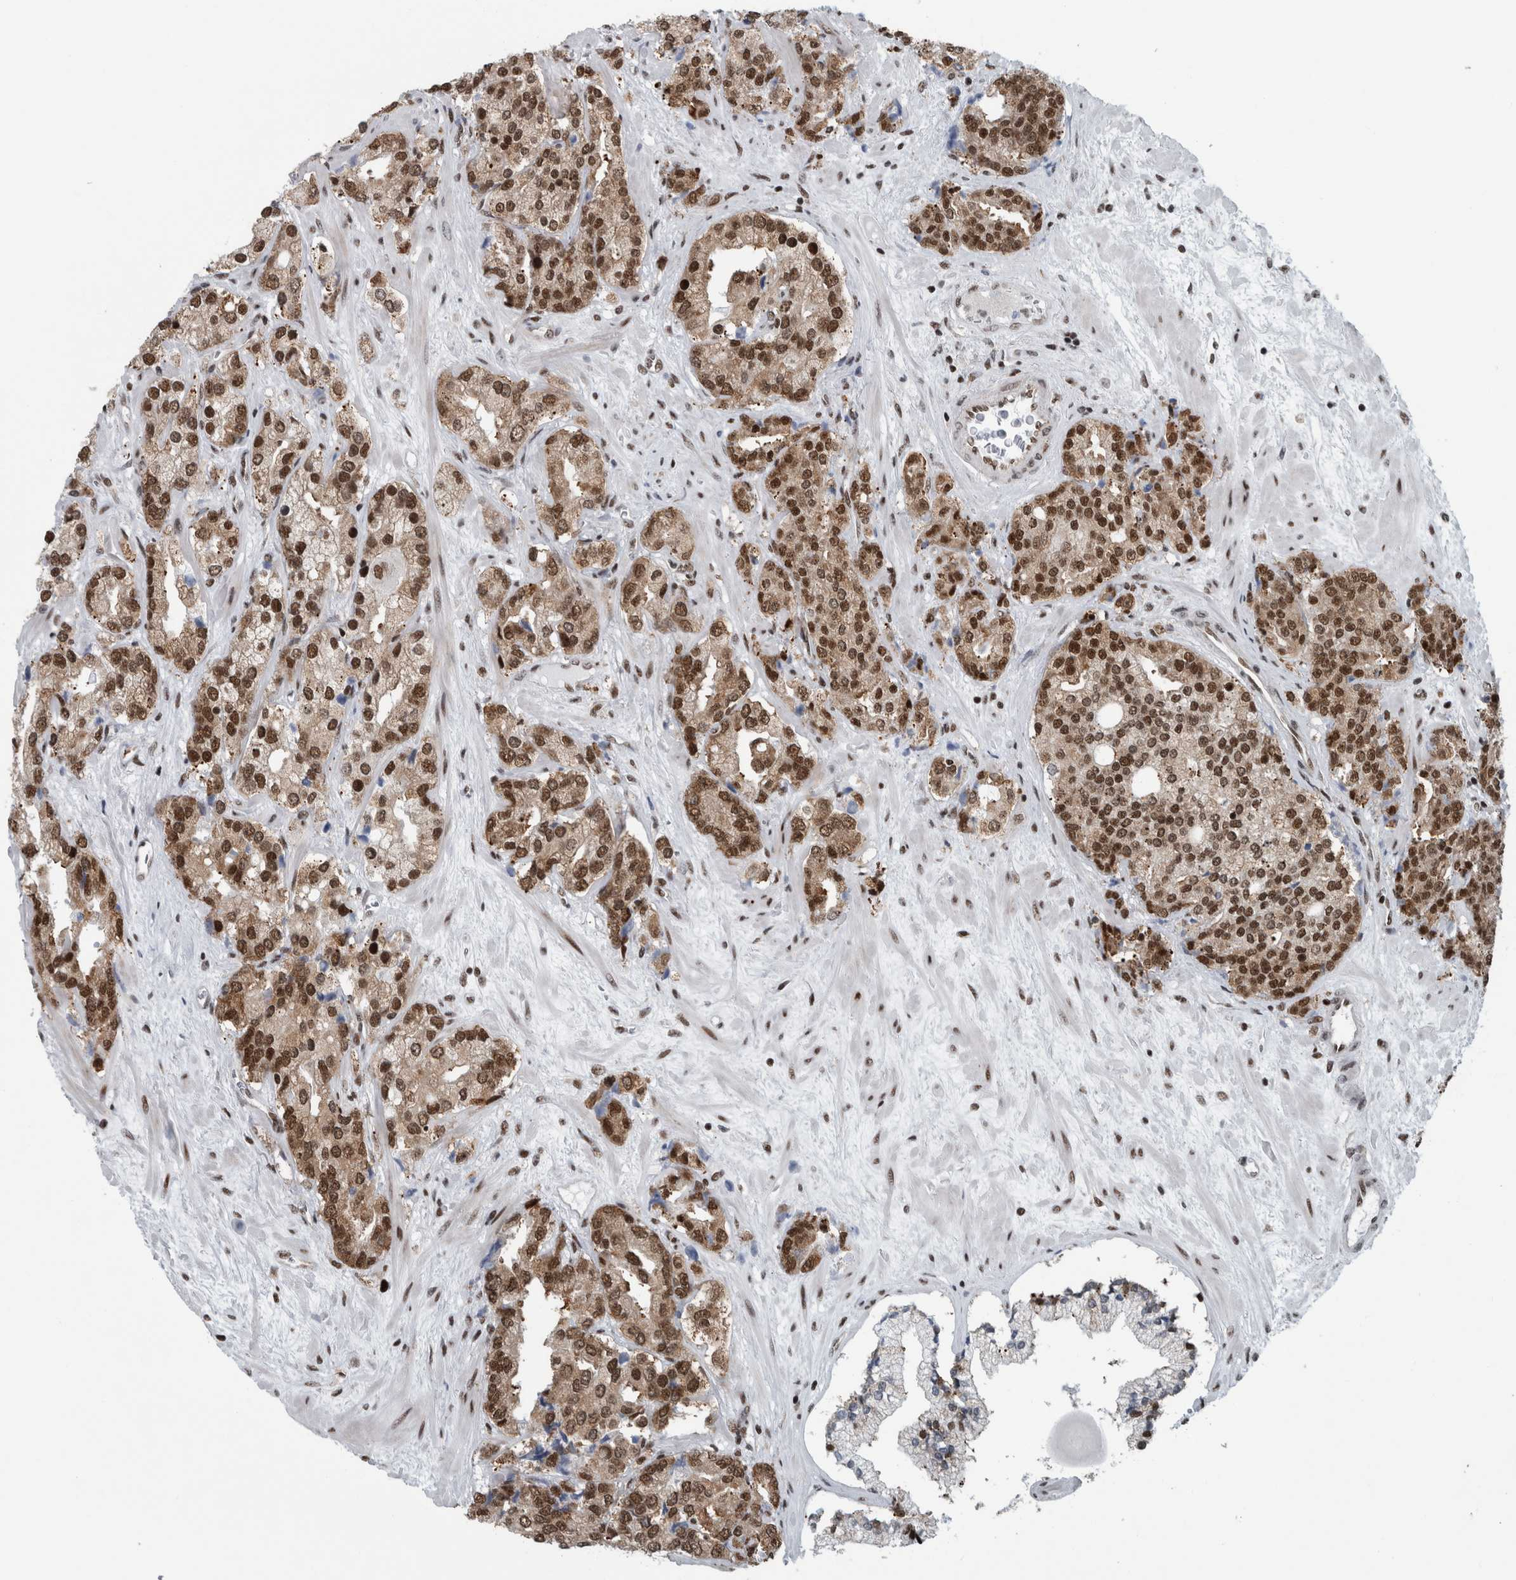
{"staining": {"intensity": "moderate", "quantity": ">75%", "location": "cytoplasmic/membranous,nuclear"}, "tissue": "prostate cancer", "cell_type": "Tumor cells", "image_type": "cancer", "snomed": [{"axis": "morphology", "description": "Adenocarcinoma, High grade"}, {"axis": "topography", "description": "Prostate"}], "caption": "Prostate cancer stained with a brown dye exhibits moderate cytoplasmic/membranous and nuclear positive expression in about >75% of tumor cells.", "gene": "DNMT3A", "patient": {"sex": "male", "age": 71}}